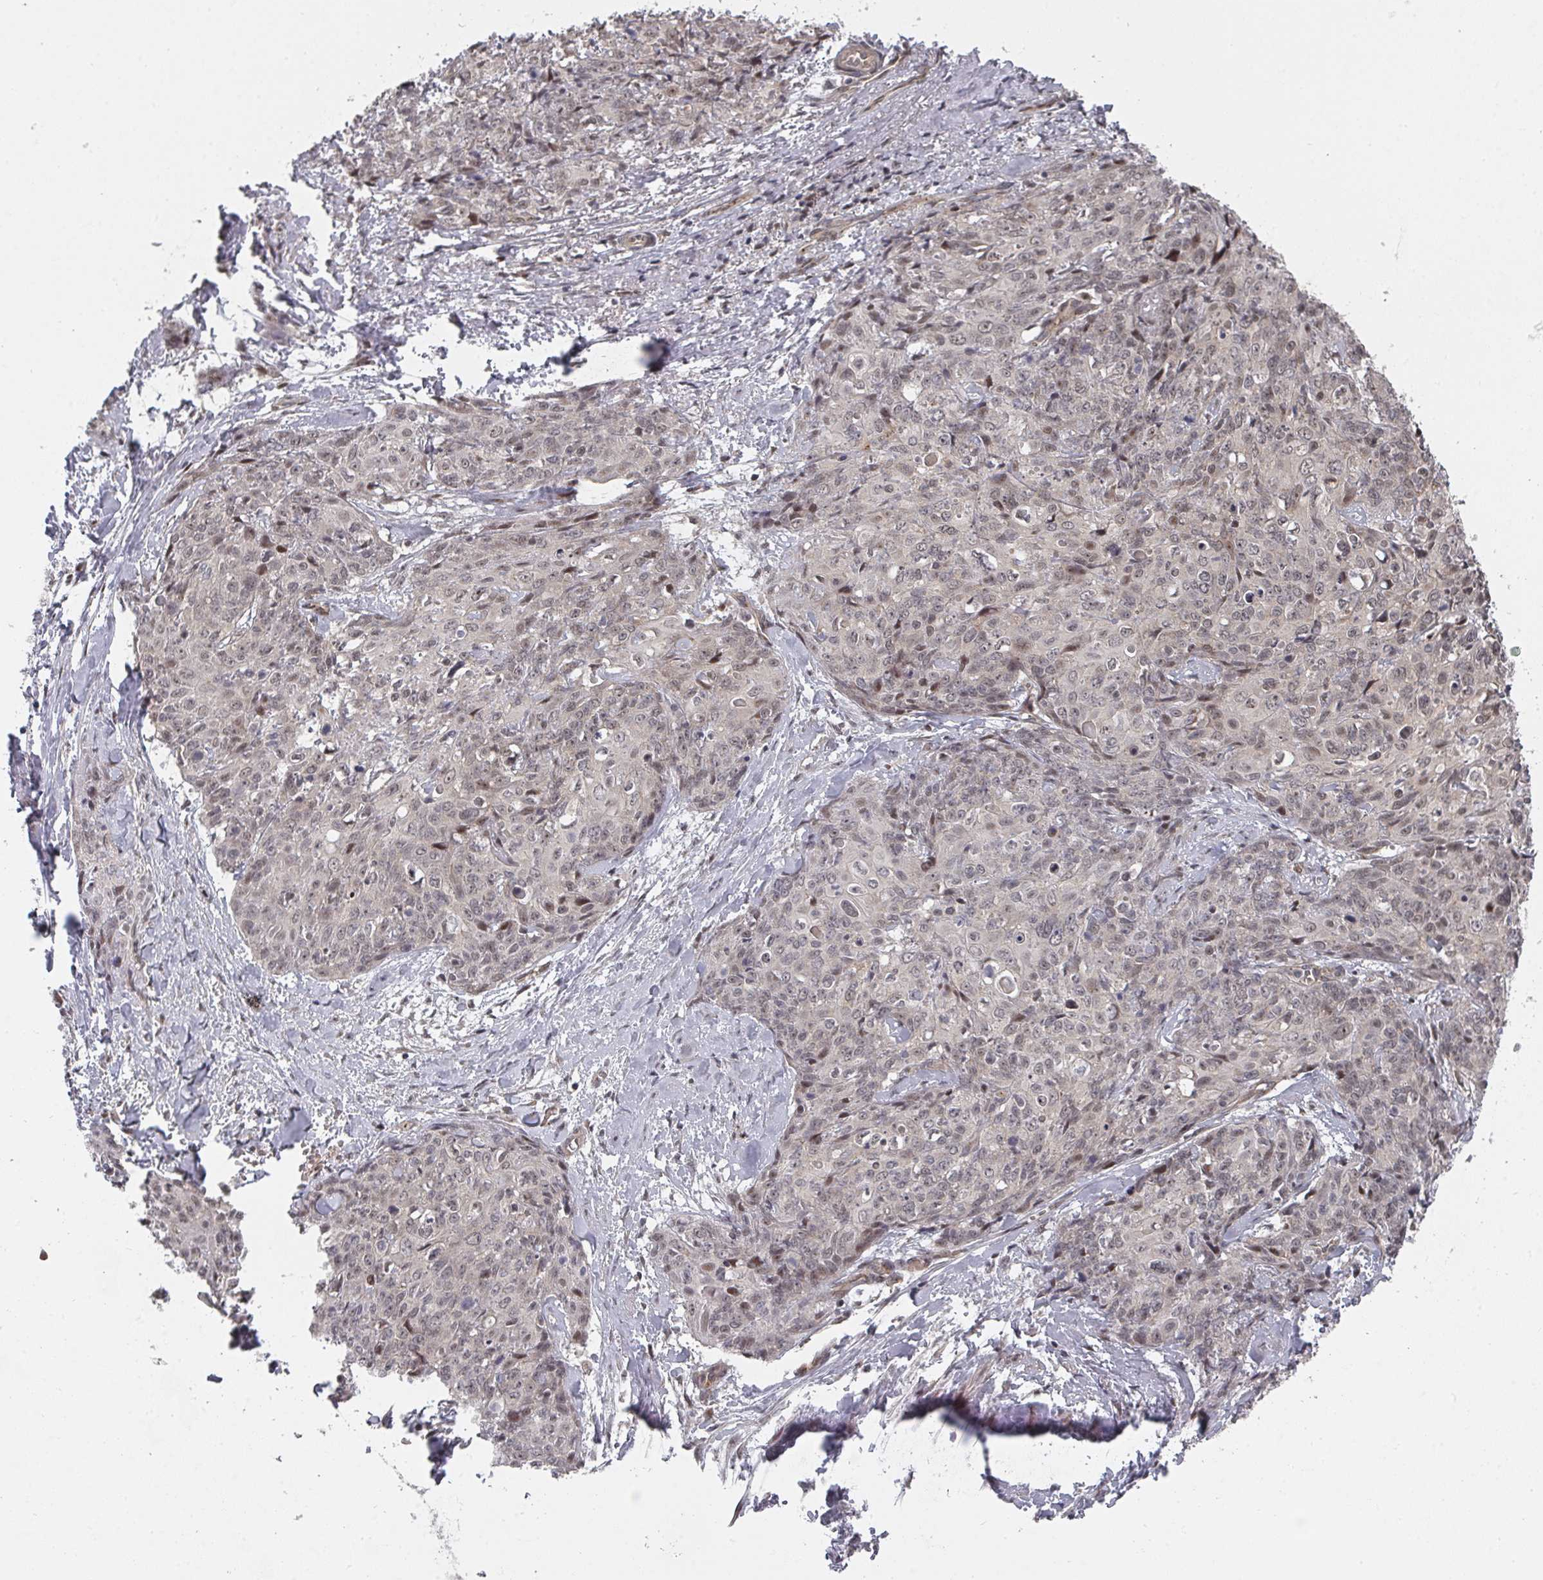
{"staining": {"intensity": "weak", "quantity": "25%-75%", "location": "nuclear"}, "tissue": "skin cancer", "cell_type": "Tumor cells", "image_type": "cancer", "snomed": [{"axis": "morphology", "description": "Squamous cell carcinoma, NOS"}, {"axis": "topography", "description": "Skin"}, {"axis": "topography", "description": "Vulva"}], "caption": "A brown stain shows weak nuclear staining of a protein in squamous cell carcinoma (skin) tumor cells.", "gene": "KIF1C", "patient": {"sex": "female", "age": 85}}